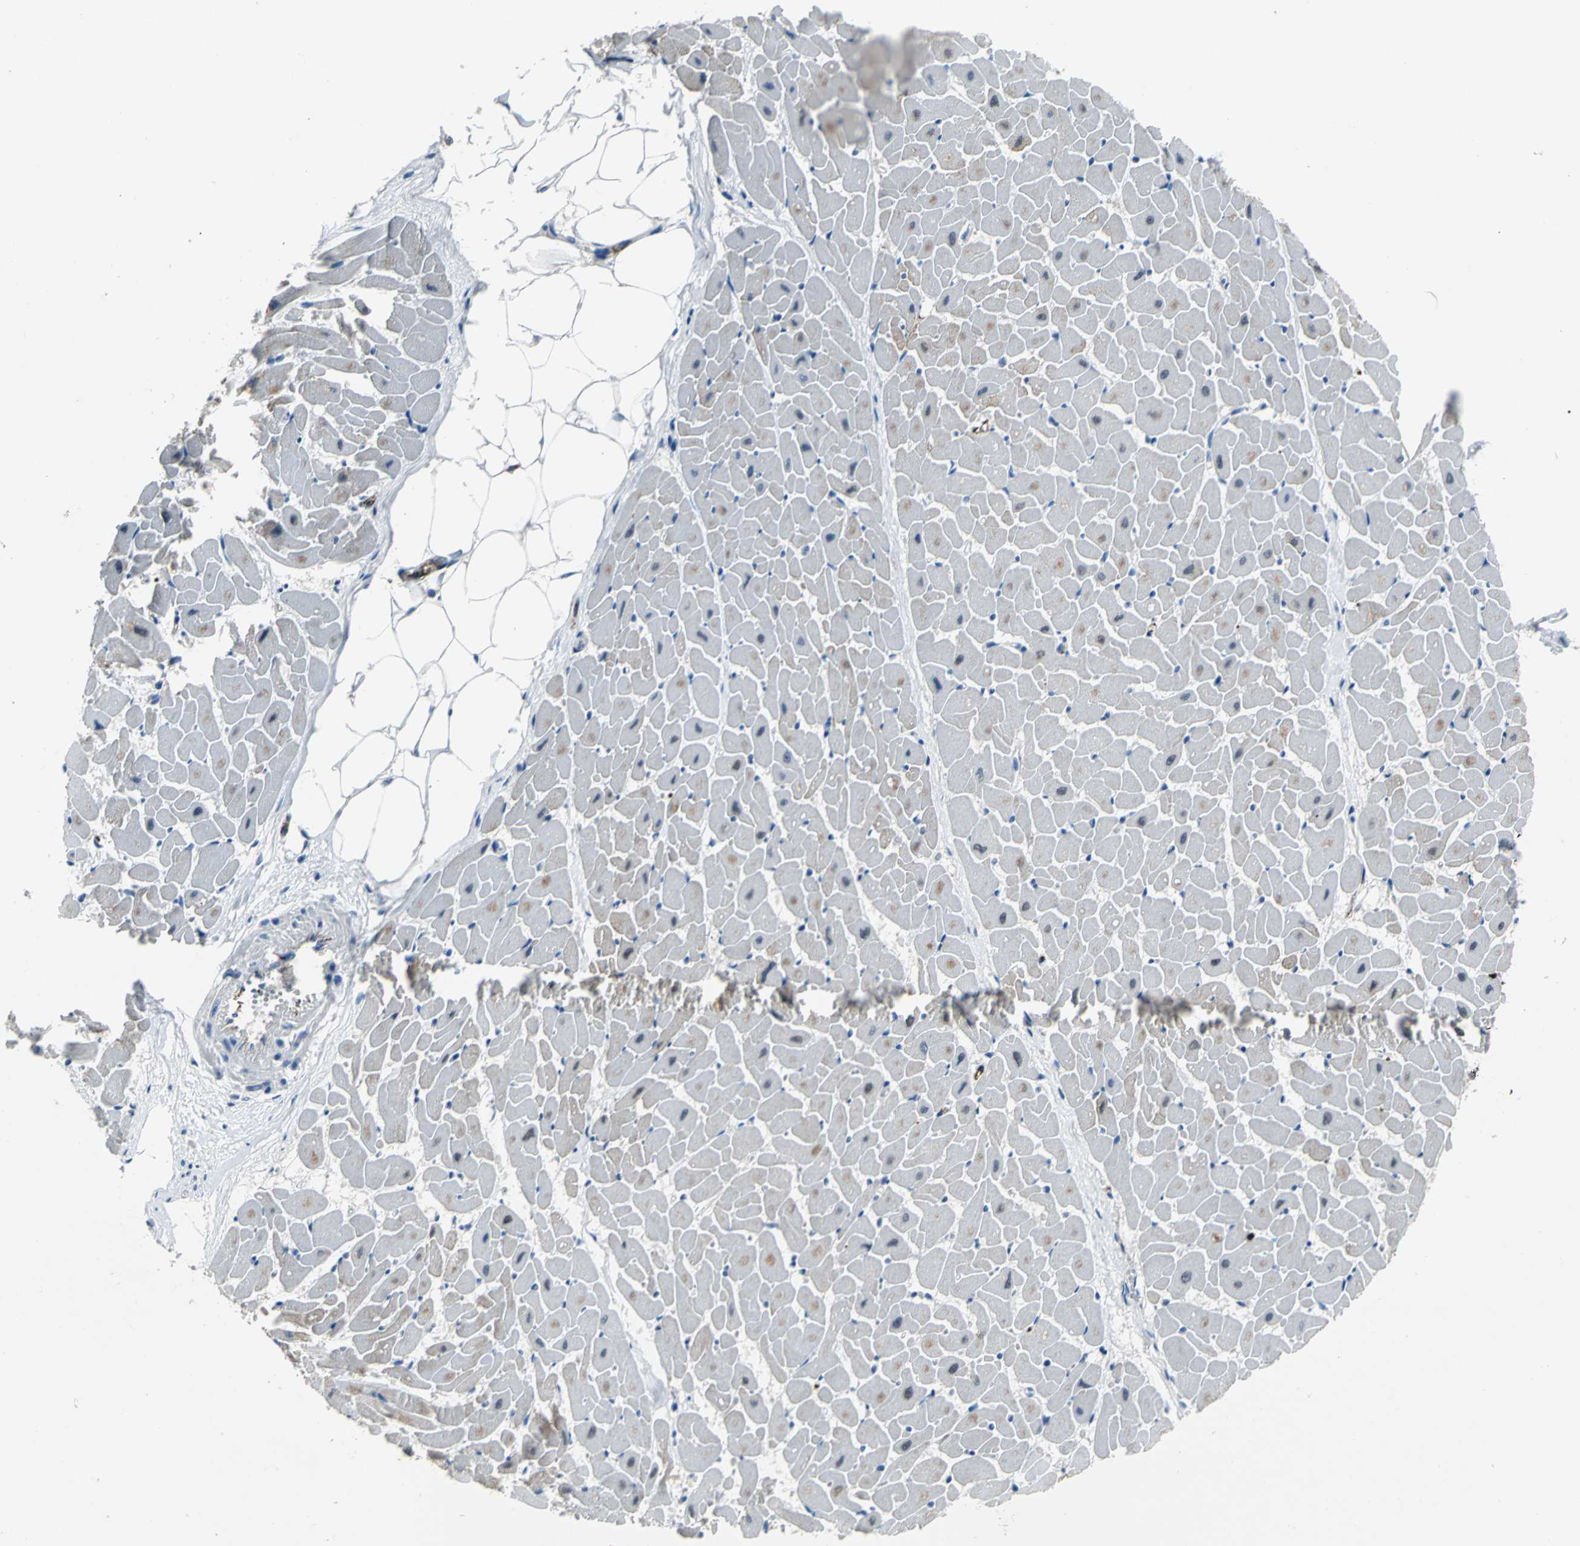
{"staining": {"intensity": "moderate", "quantity": "<25%", "location": "cytoplasmic/membranous,nuclear"}, "tissue": "heart muscle", "cell_type": "Cardiomyocytes", "image_type": "normal", "snomed": [{"axis": "morphology", "description": "Normal tissue, NOS"}, {"axis": "topography", "description": "Heart"}], "caption": "A photomicrograph of human heart muscle stained for a protein shows moderate cytoplasmic/membranous,nuclear brown staining in cardiomyocytes. Nuclei are stained in blue.", "gene": "SELP", "patient": {"sex": "female", "age": 19}}